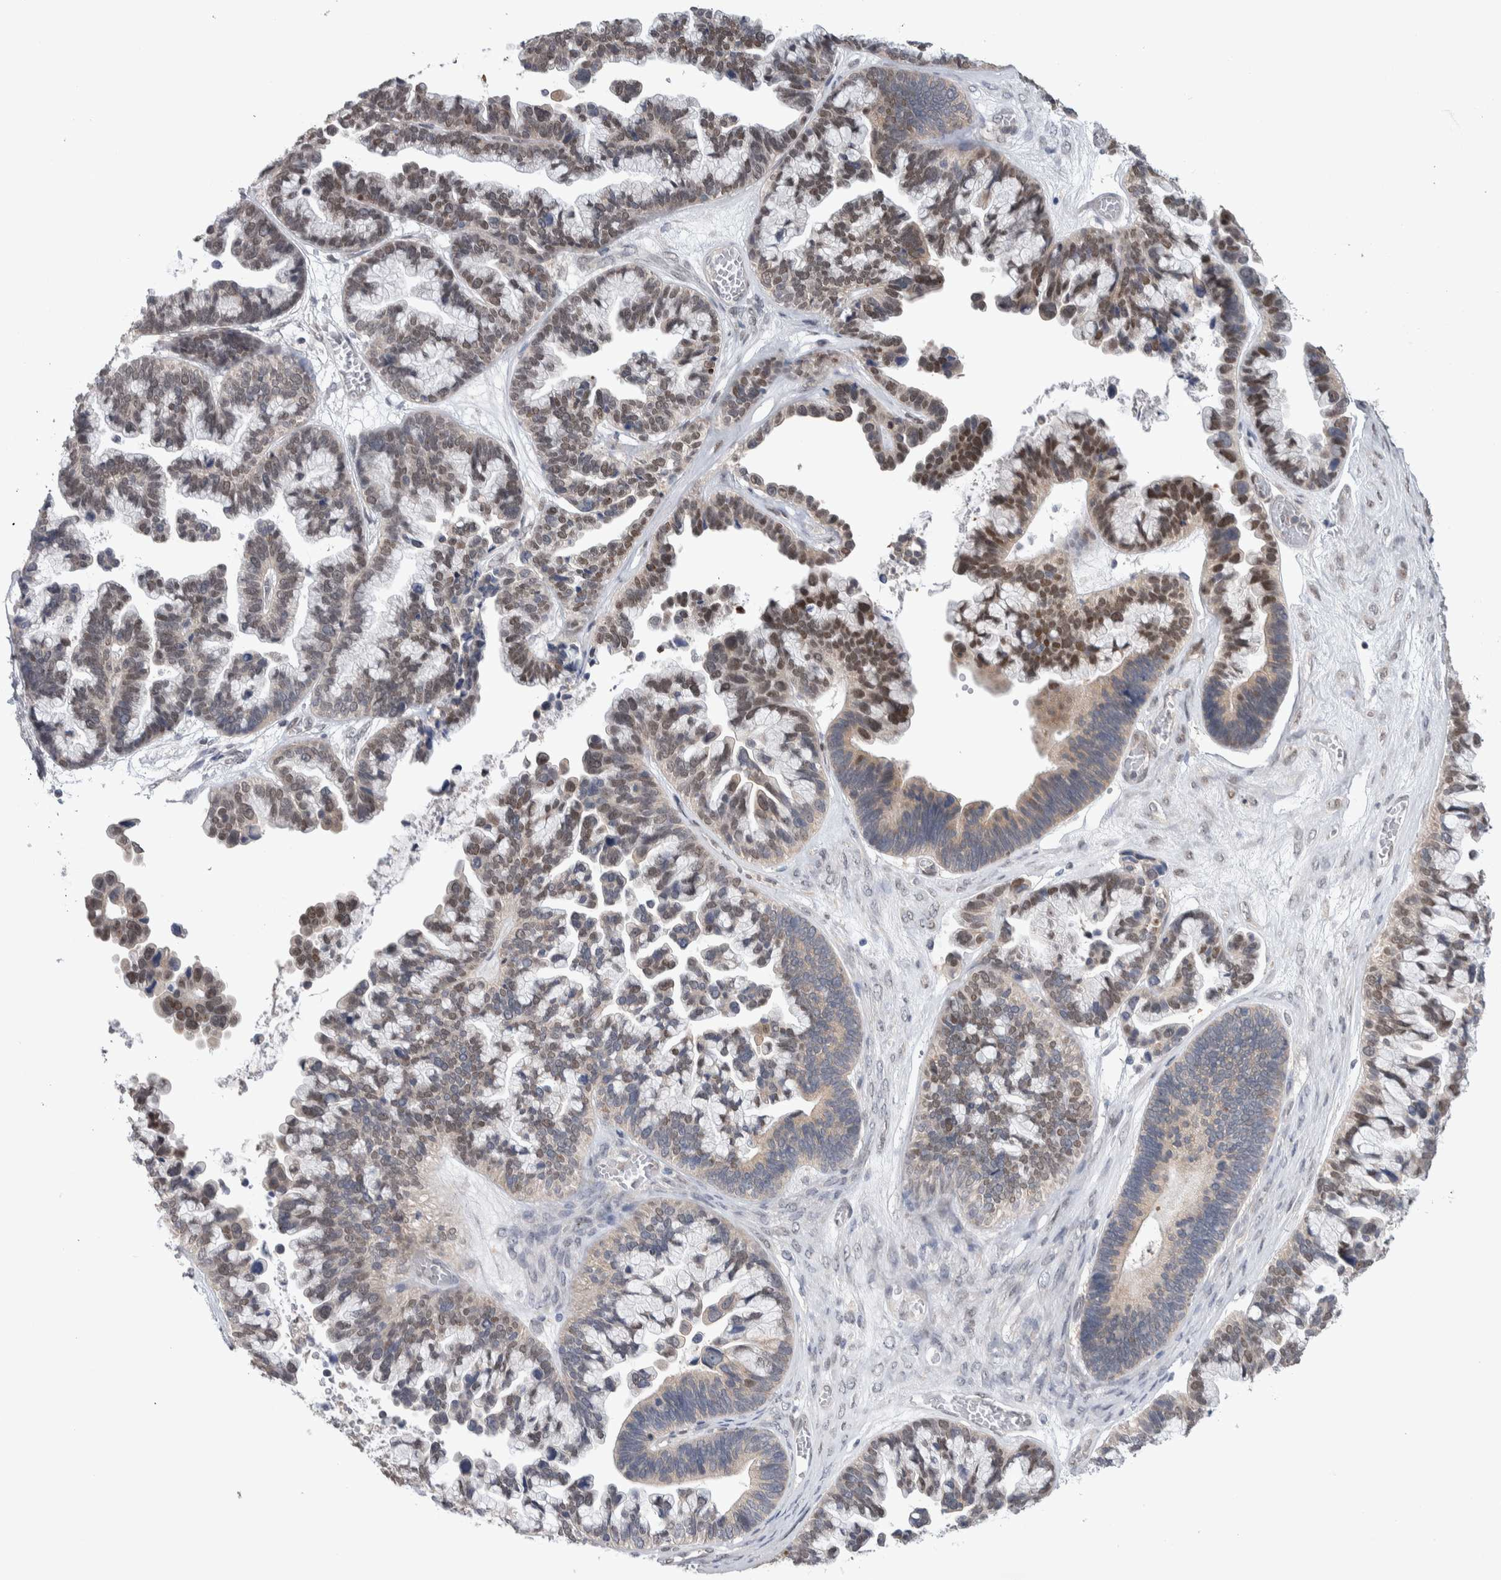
{"staining": {"intensity": "strong", "quantity": "25%-75%", "location": "cytoplasmic/membranous,nuclear"}, "tissue": "ovarian cancer", "cell_type": "Tumor cells", "image_type": "cancer", "snomed": [{"axis": "morphology", "description": "Cystadenocarcinoma, serous, NOS"}, {"axis": "topography", "description": "Ovary"}], "caption": "The image demonstrates immunohistochemical staining of ovarian cancer. There is strong cytoplasmic/membranous and nuclear positivity is identified in approximately 25%-75% of tumor cells. The protein of interest is stained brown, and the nuclei are stained in blue (DAB (3,3'-diaminobenzidine) IHC with brightfield microscopy, high magnification).", "gene": "TAX1BP1", "patient": {"sex": "female", "age": 56}}